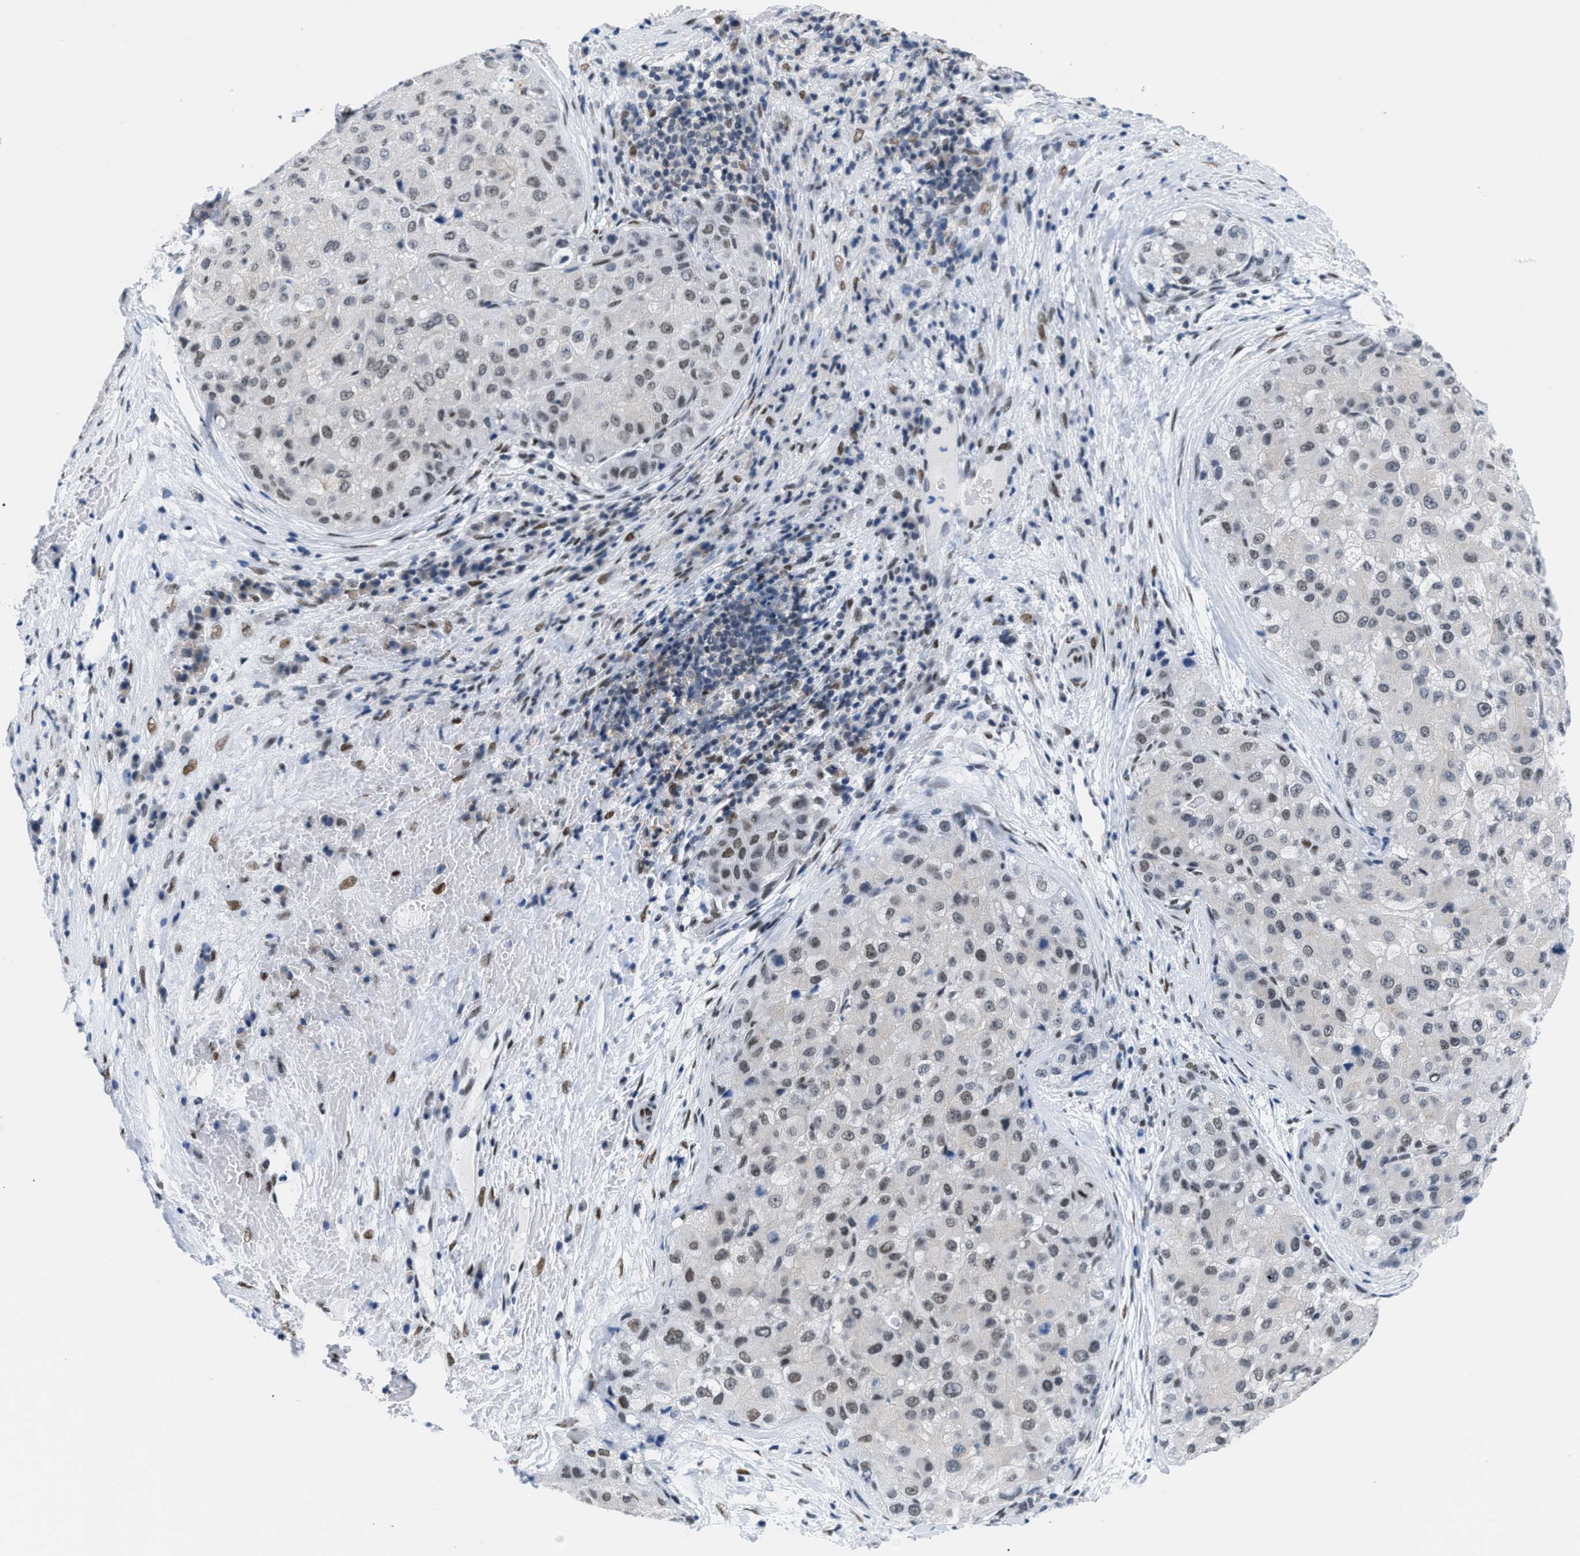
{"staining": {"intensity": "moderate", "quantity": "25%-75%", "location": "nuclear"}, "tissue": "liver cancer", "cell_type": "Tumor cells", "image_type": "cancer", "snomed": [{"axis": "morphology", "description": "Carcinoma, Hepatocellular, NOS"}, {"axis": "topography", "description": "Liver"}], "caption": "A high-resolution photomicrograph shows immunohistochemistry (IHC) staining of hepatocellular carcinoma (liver), which shows moderate nuclear positivity in approximately 25%-75% of tumor cells.", "gene": "CTBP1", "patient": {"sex": "male", "age": 80}}